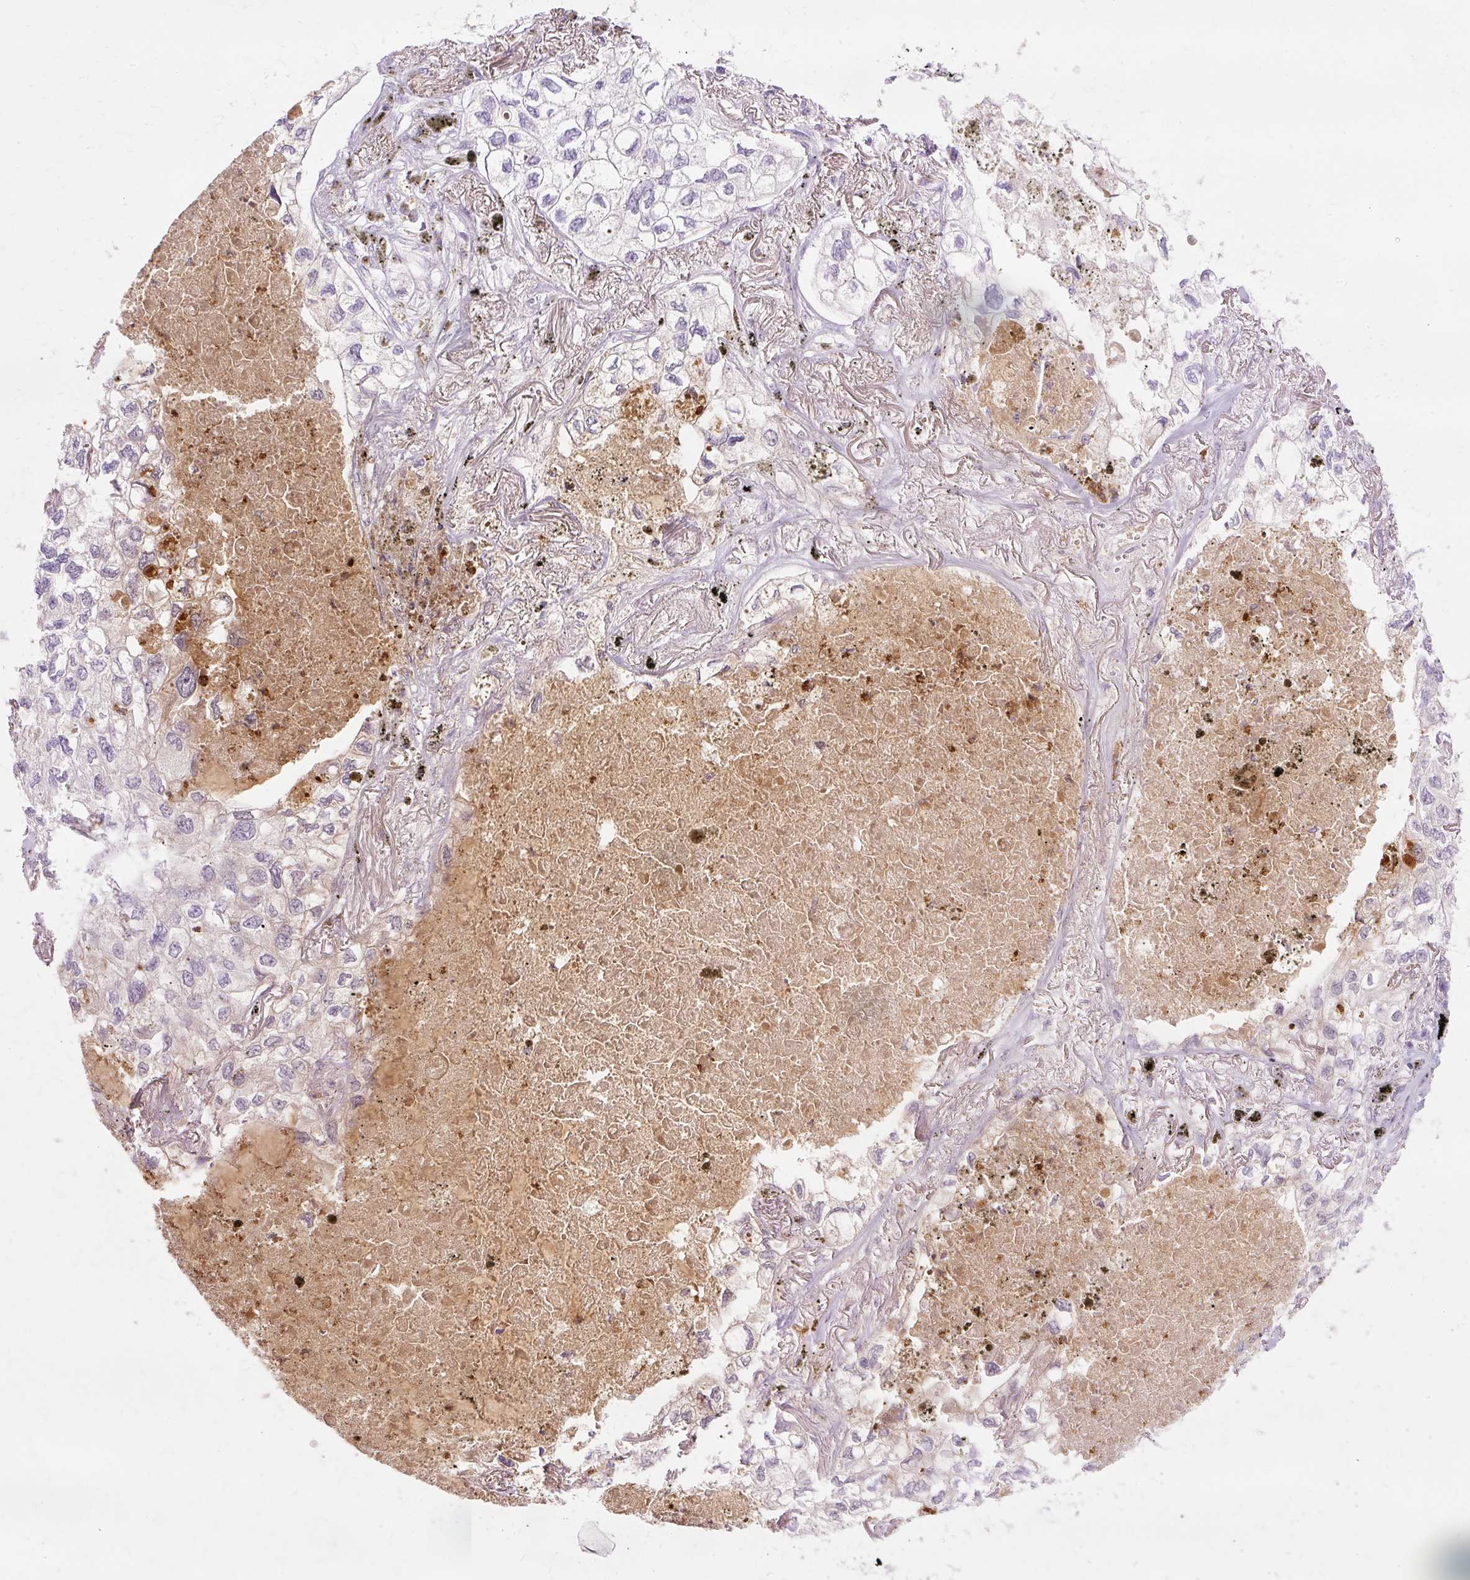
{"staining": {"intensity": "negative", "quantity": "none", "location": "none"}, "tissue": "lung cancer", "cell_type": "Tumor cells", "image_type": "cancer", "snomed": [{"axis": "morphology", "description": "Adenocarcinoma, NOS"}, {"axis": "topography", "description": "Lung"}], "caption": "High power microscopy photomicrograph of an IHC photomicrograph of lung adenocarcinoma, revealing no significant expression in tumor cells.", "gene": "DEFA1", "patient": {"sex": "male", "age": 65}}